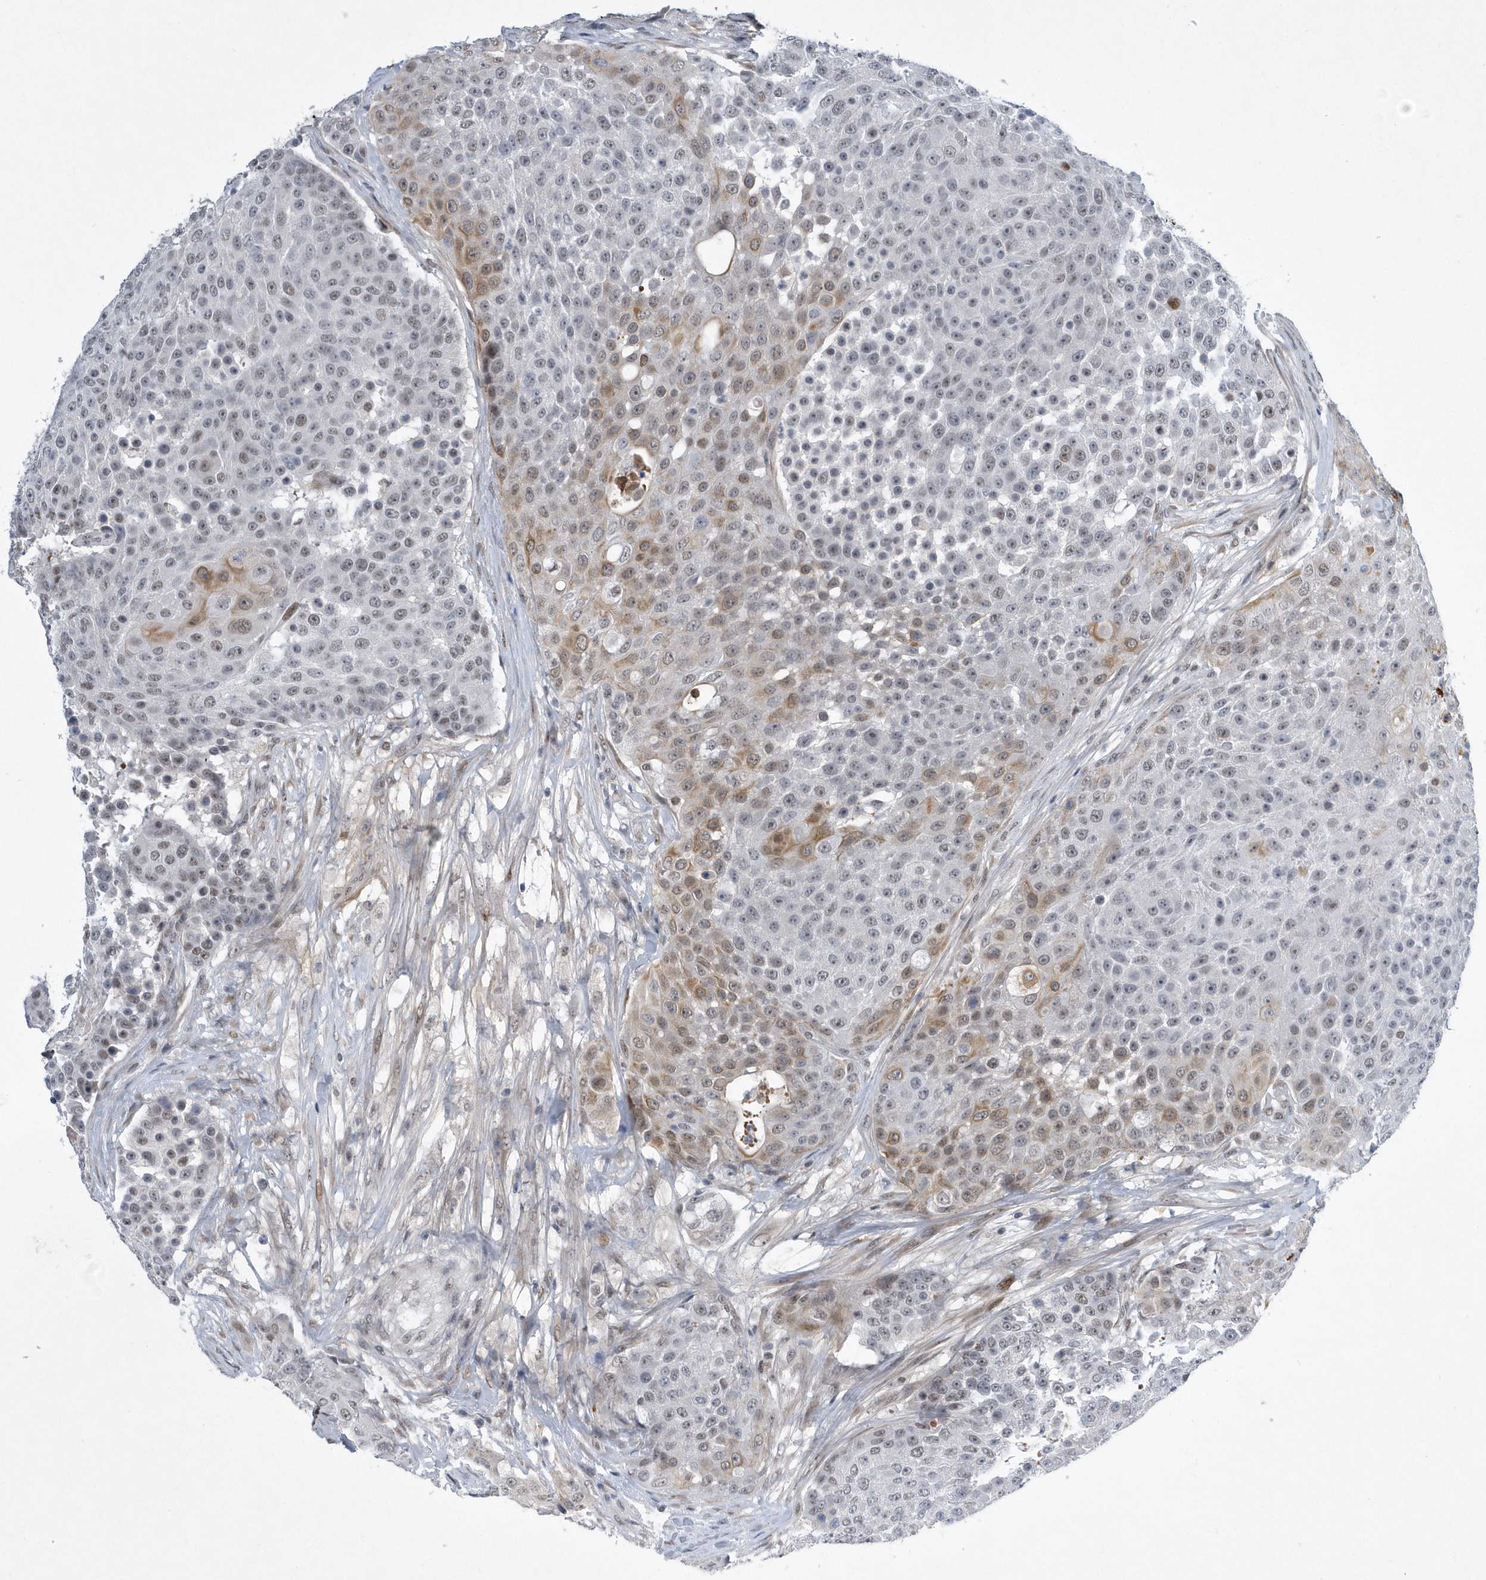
{"staining": {"intensity": "moderate", "quantity": "<25%", "location": "cytoplasmic/membranous"}, "tissue": "urothelial cancer", "cell_type": "Tumor cells", "image_type": "cancer", "snomed": [{"axis": "morphology", "description": "Urothelial carcinoma, High grade"}, {"axis": "topography", "description": "Urinary bladder"}], "caption": "Immunohistochemistry (IHC) (DAB) staining of high-grade urothelial carcinoma reveals moderate cytoplasmic/membranous protein positivity in approximately <25% of tumor cells.", "gene": "FAM217A", "patient": {"sex": "female", "age": 63}}